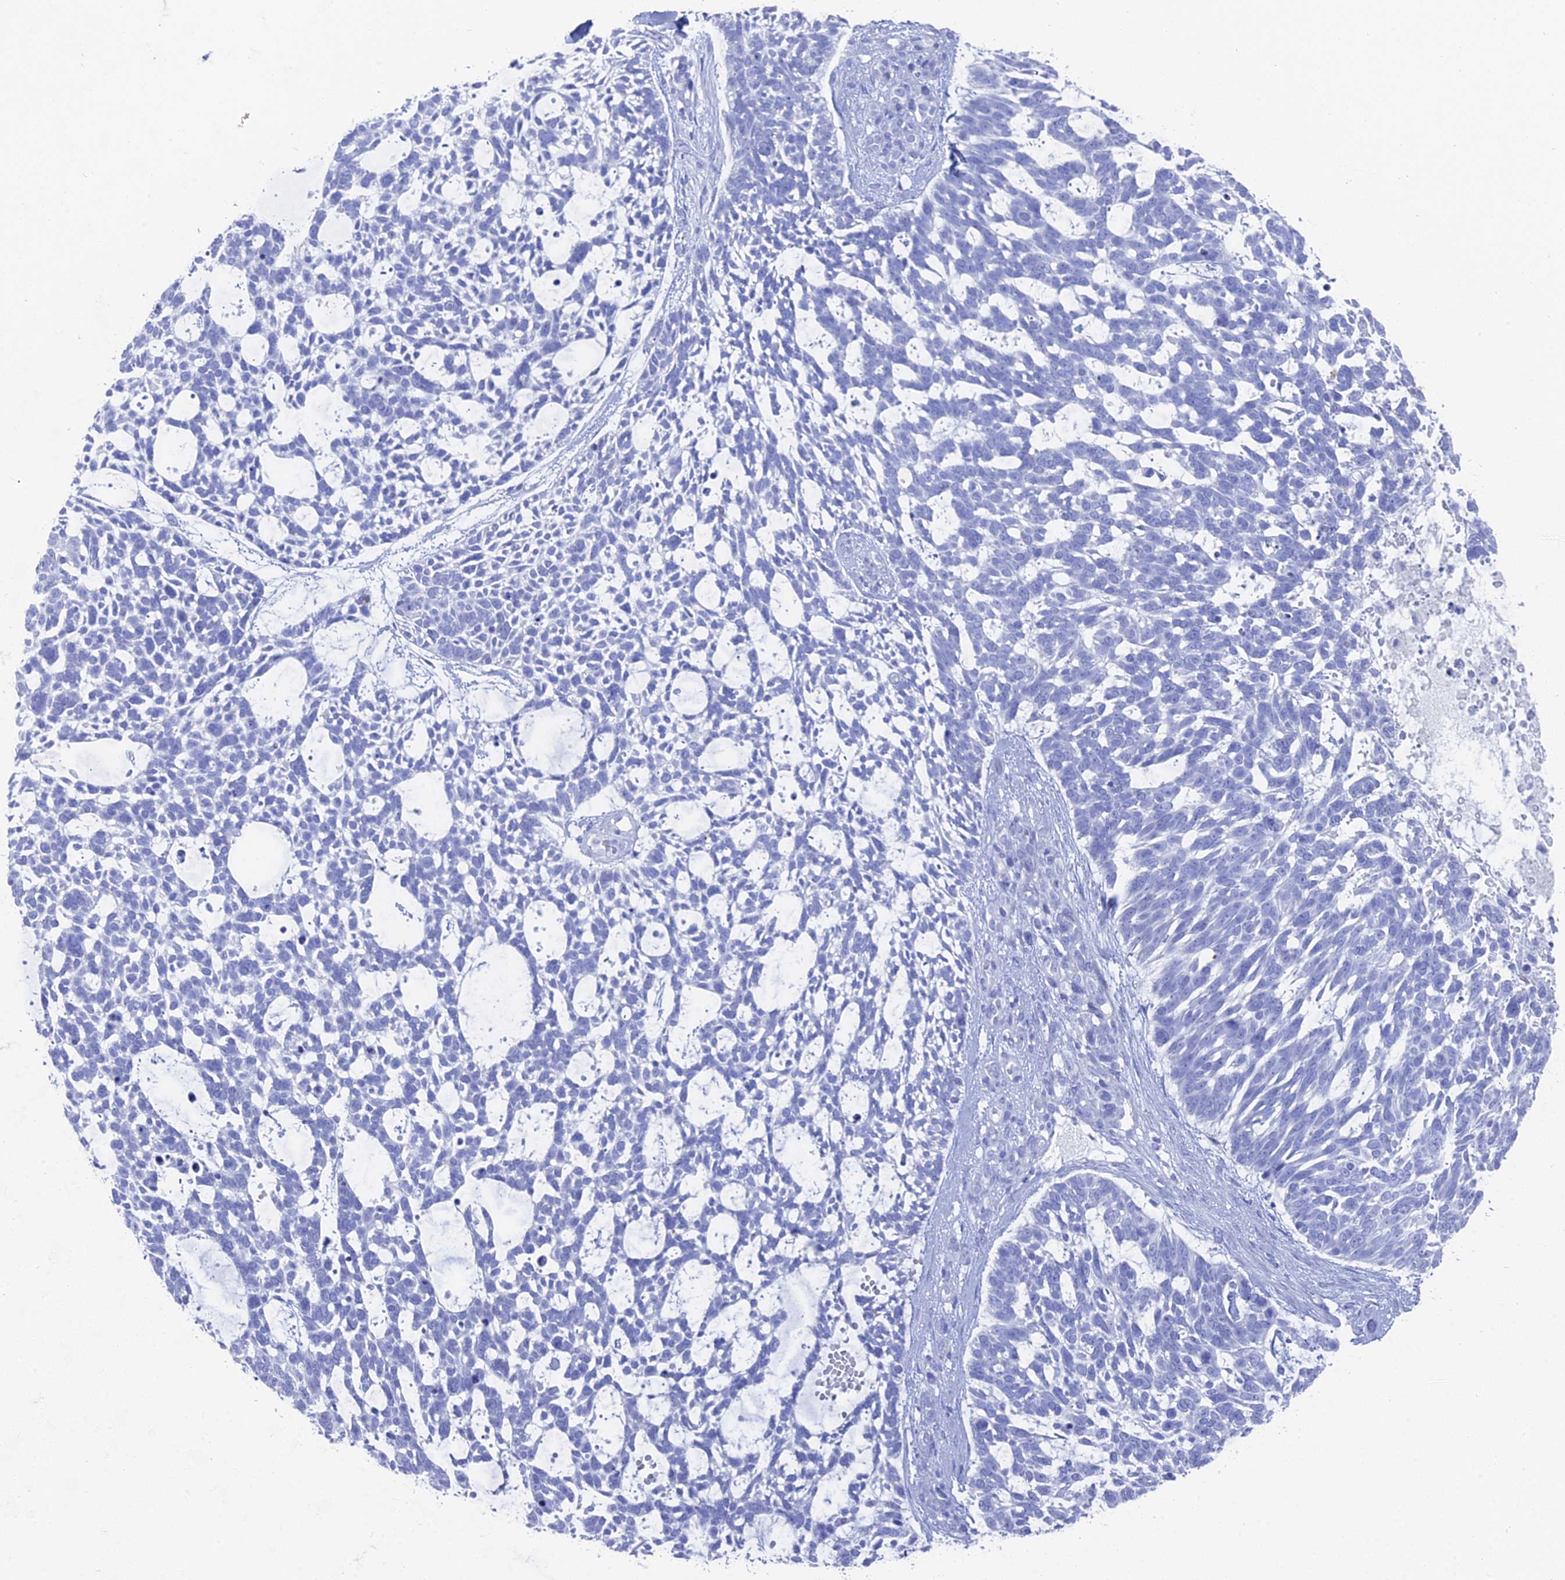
{"staining": {"intensity": "negative", "quantity": "none", "location": "none"}, "tissue": "skin cancer", "cell_type": "Tumor cells", "image_type": "cancer", "snomed": [{"axis": "morphology", "description": "Basal cell carcinoma"}, {"axis": "topography", "description": "Skin"}], "caption": "This is an IHC micrograph of skin basal cell carcinoma. There is no positivity in tumor cells.", "gene": "ENPP3", "patient": {"sex": "male", "age": 88}}